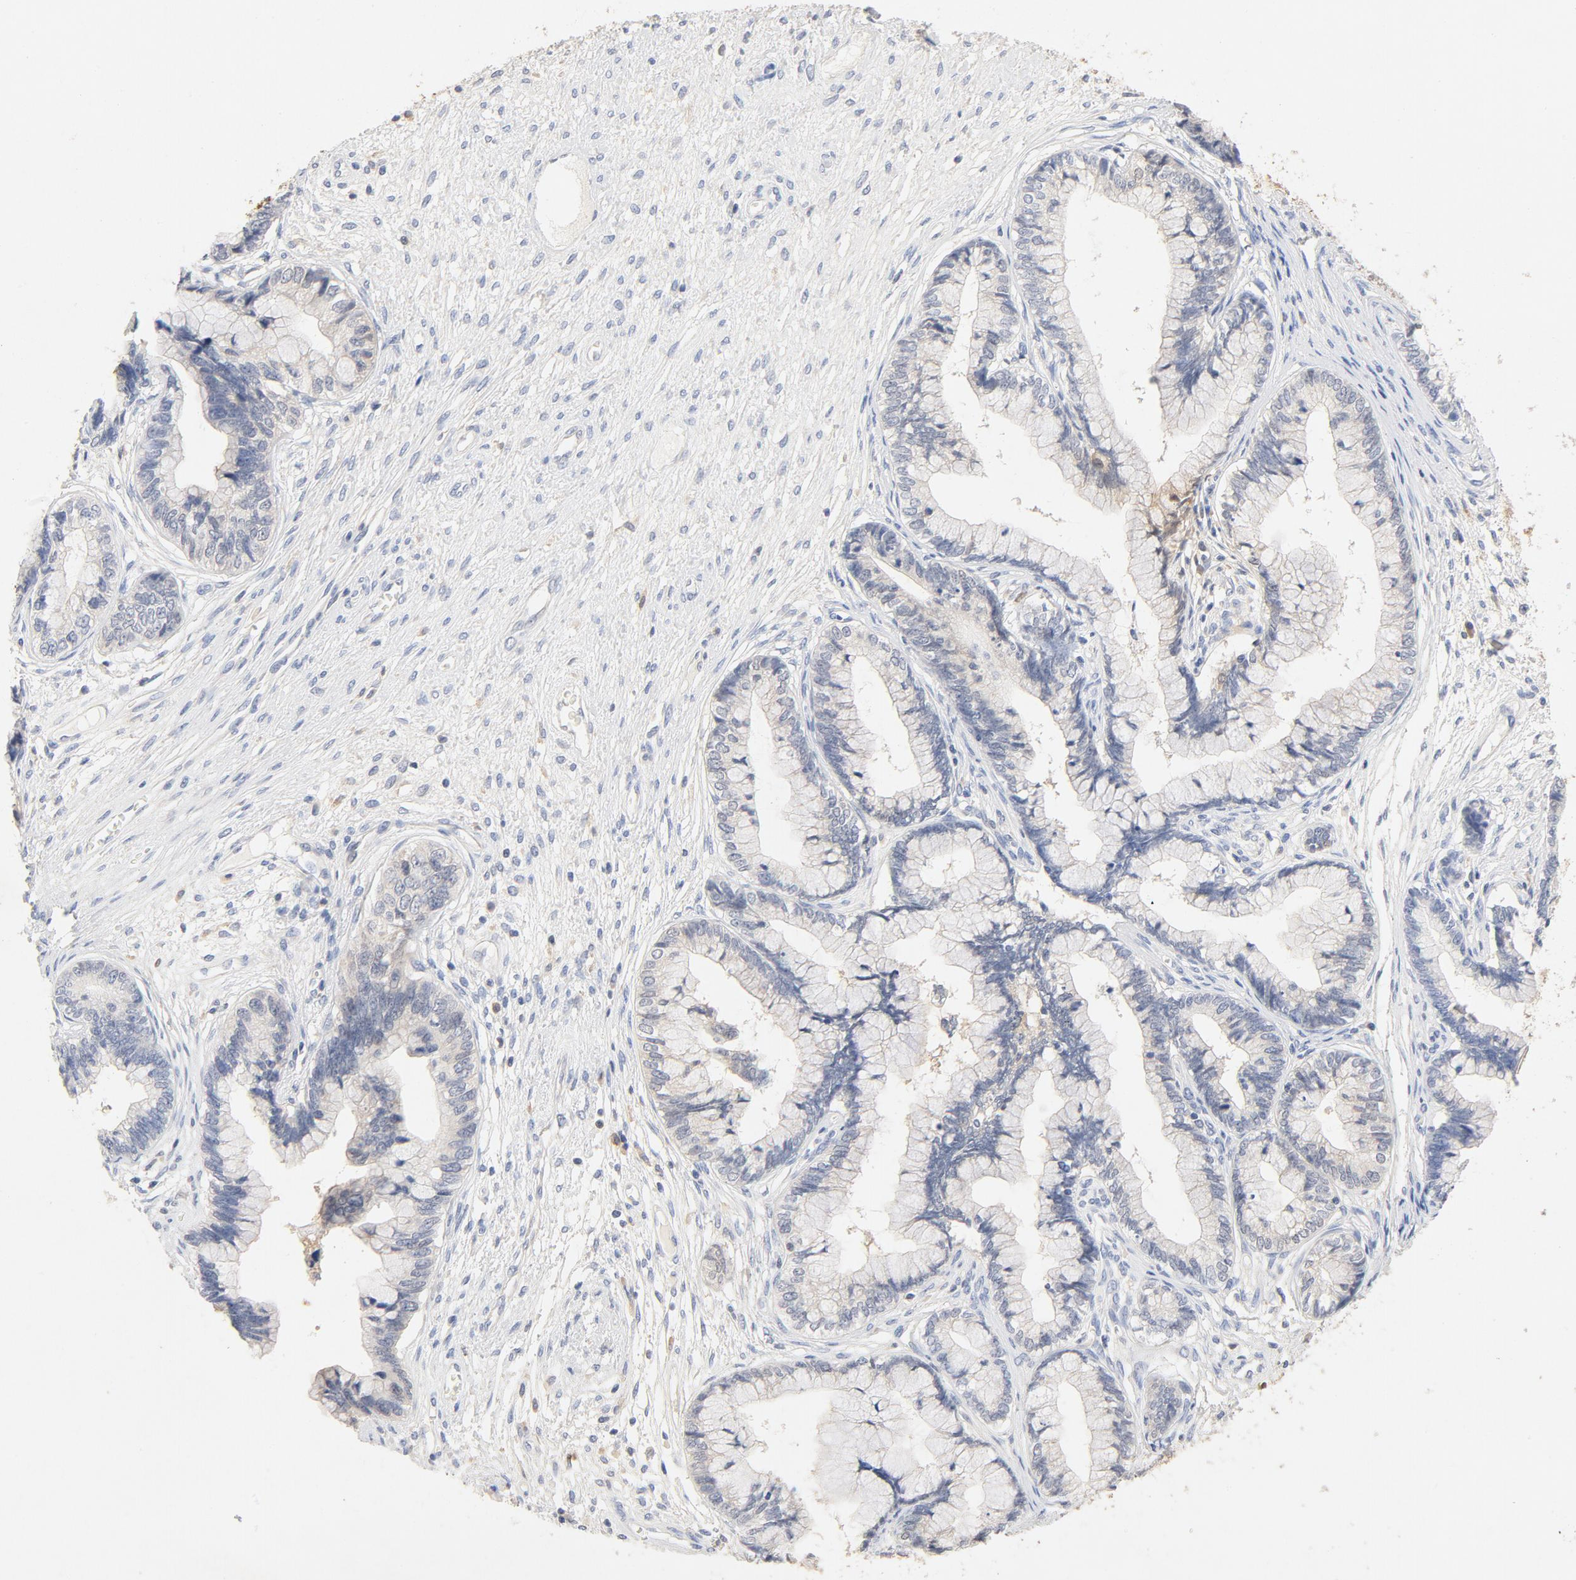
{"staining": {"intensity": "weak", "quantity": "<25%", "location": "cytoplasmic/membranous"}, "tissue": "cervical cancer", "cell_type": "Tumor cells", "image_type": "cancer", "snomed": [{"axis": "morphology", "description": "Adenocarcinoma, NOS"}, {"axis": "topography", "description": "Cervix"}], "caption": "The image demonstrates no staining of tumor cells in cervical adenocarcinoma.", "gene": "STAT1", "patient": {"sex": "female", "age": 44}}